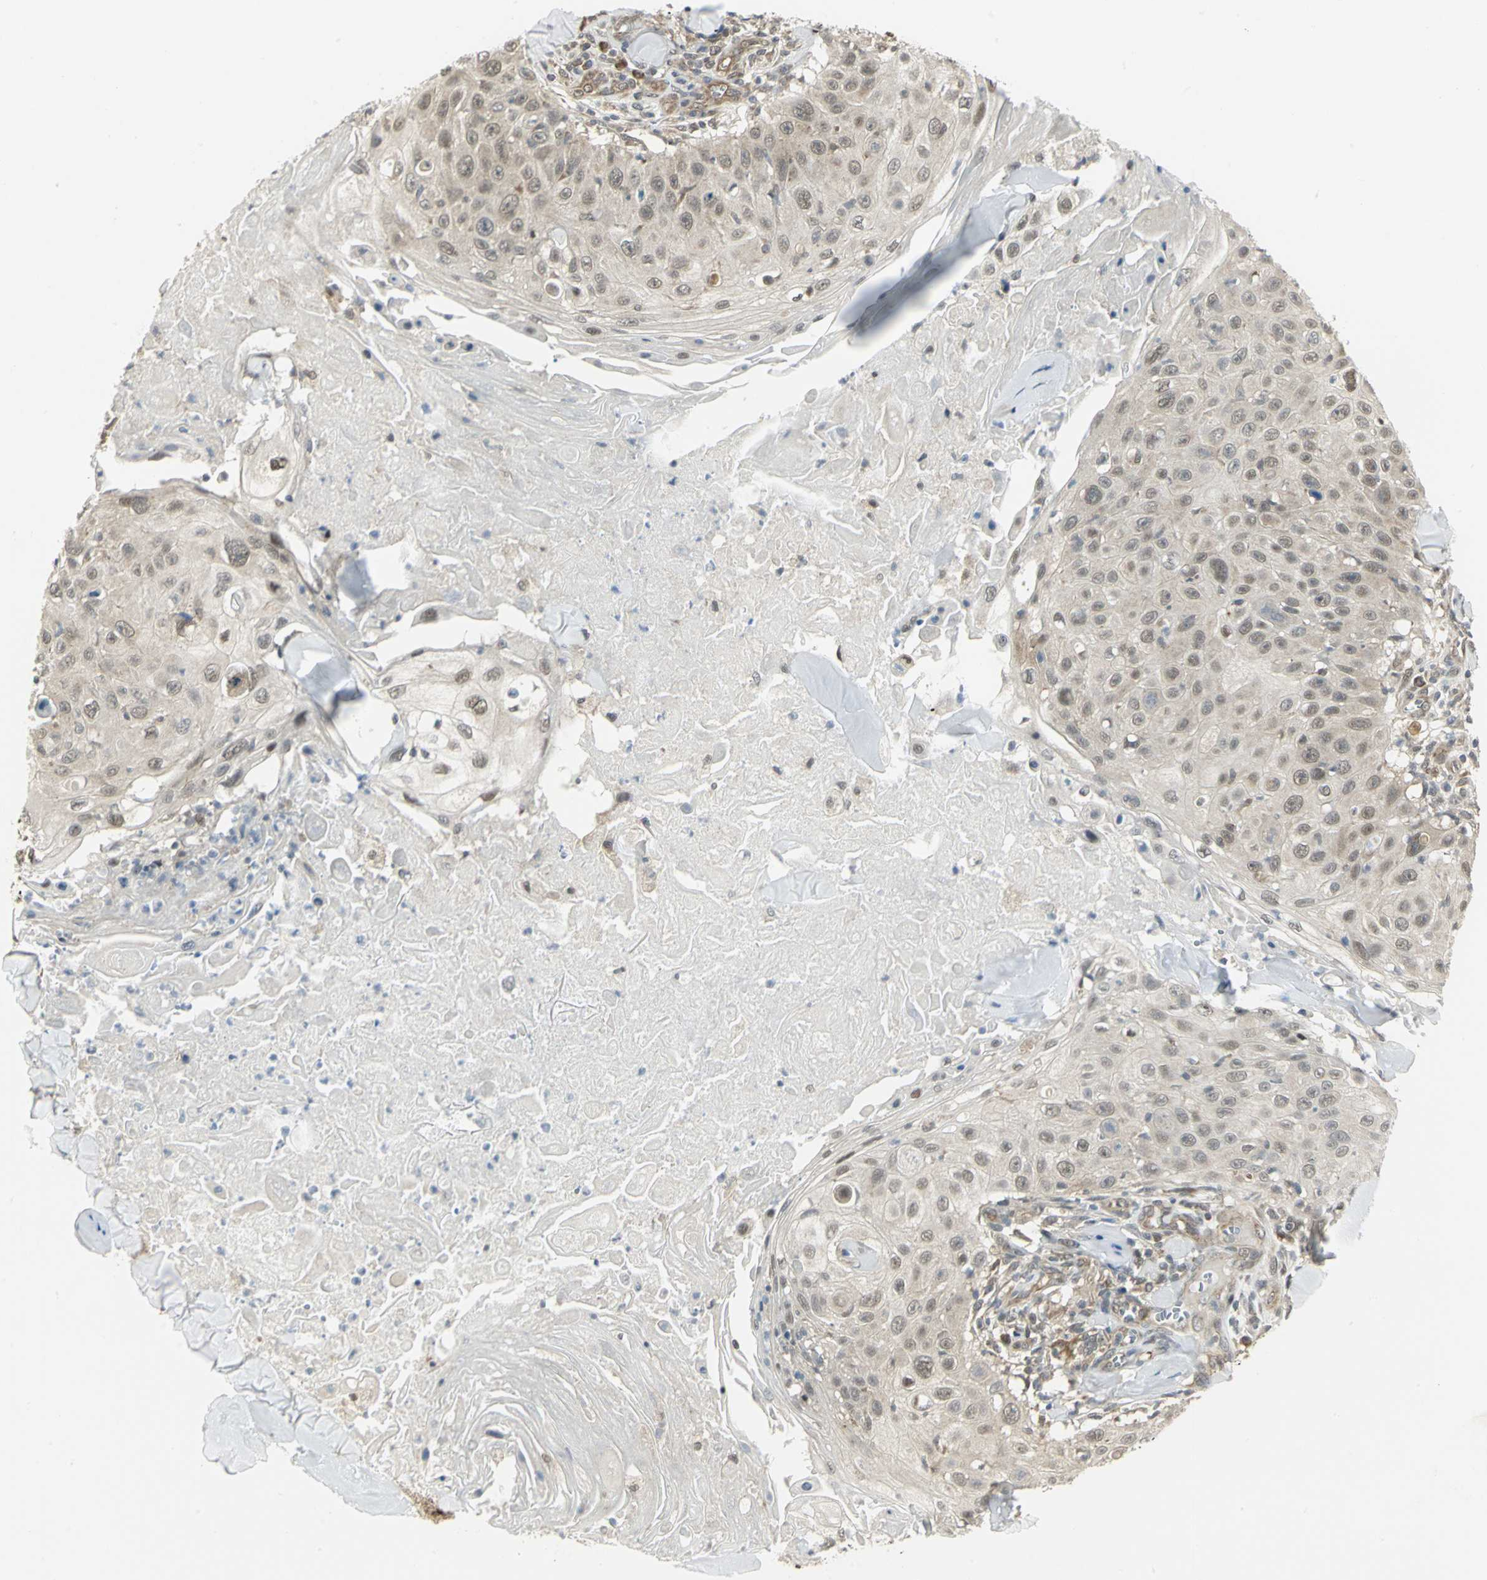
{"staining": {"intensity": "weak", "quantity": ">75%", "location": "cytoplasmic/membranous,nuclear"}, "tissue": "skin cancer", "cell_type": "Tumor cells", "image_type": "cancer", "snomed": [{"axis": "morphology", "description": "Squamous cell carcinoma, NOS"}, {"axis": "topography", "description": "Skin"}], "caption": "This is a micrograph of IHC staining of squamous cell carcinoma (skin), which shows weak expression in the cytoplasmic/membranous and nuclear of tumor cells.", "gene": "PSMC4", "patient": {"sex": "male", "age": 86}}